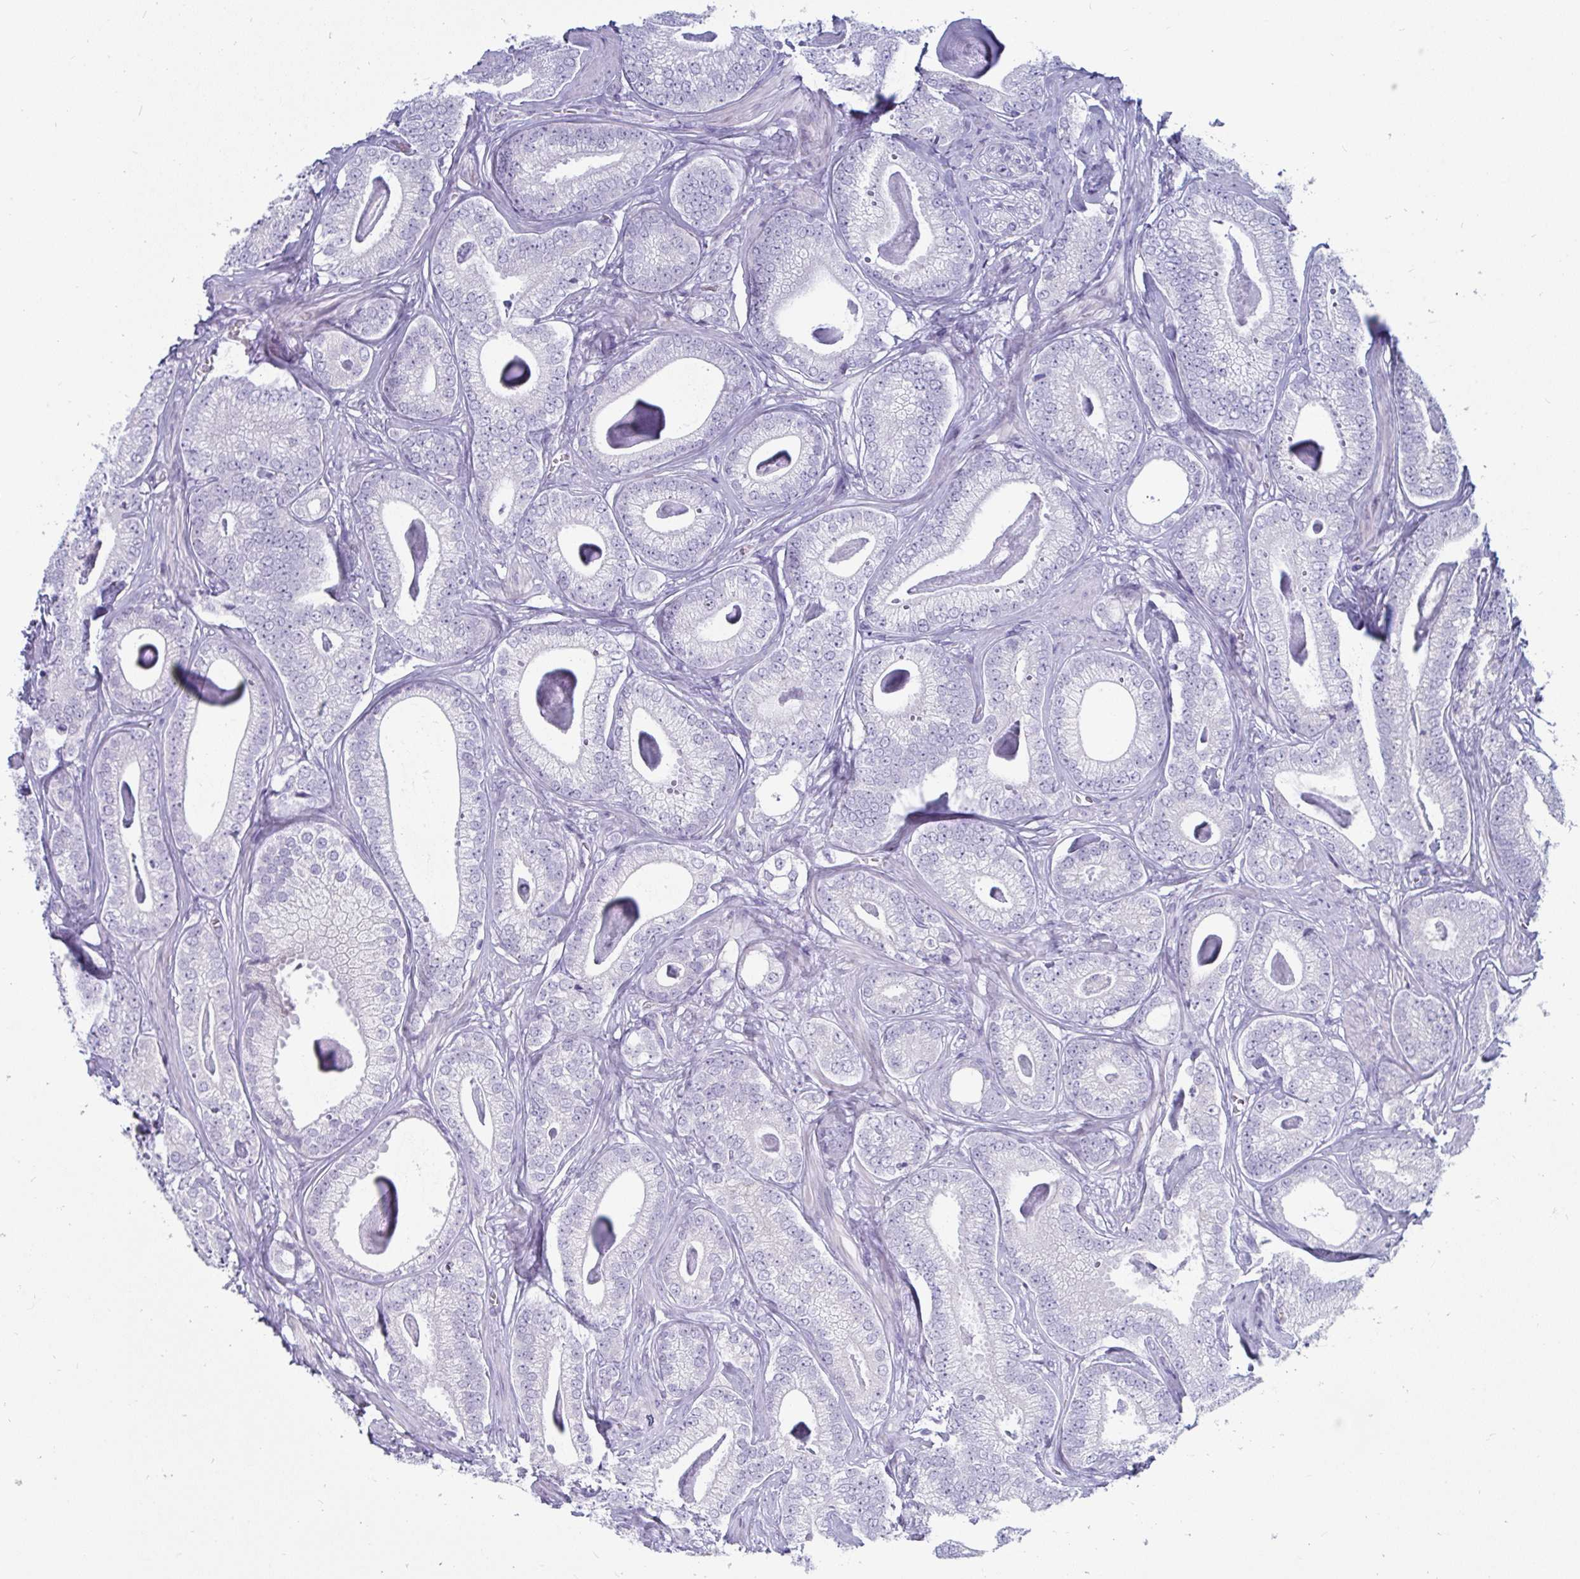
{"staining": {"intensity": "negative", "quantity": "none", "location": "none"}, "tissue": "prostate cancer", "cell_type": "Tumor cells", "image_type": "cancer", "snomed": [{"axis": "morphology", "description": "Adenocarcinoma, Low grade"}, {"axis": "topography", "description": "Prostate"}], "caption": "Image shows no protein expression in tumor cells of prostate cancer tissue.", "gene": "MGAM2", "patient": {"sex": "male", "age": 63}}